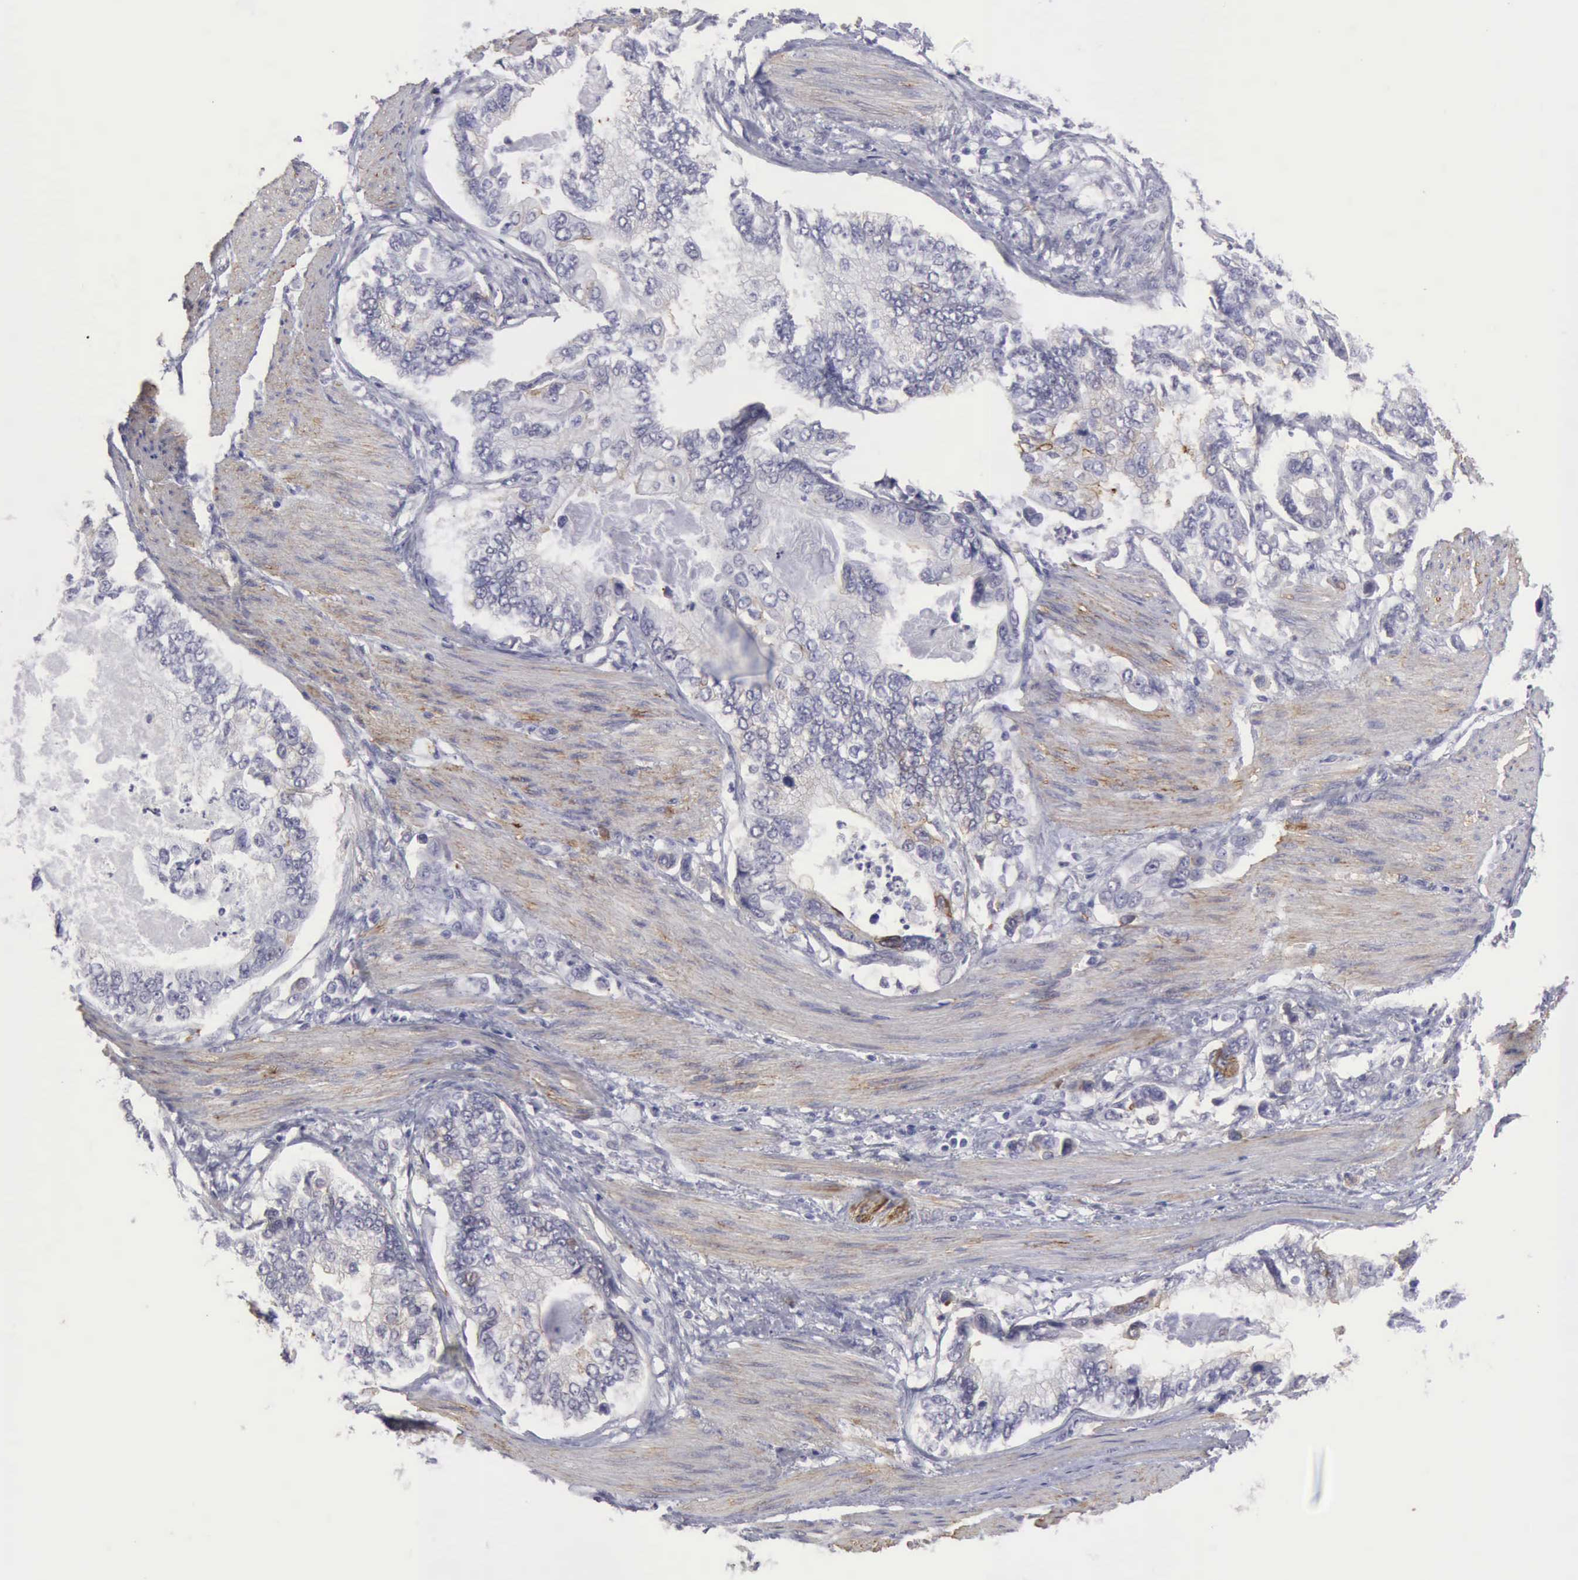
{"staining": {"intensity": "negative", "quantity": "none", "location": "none"}, "tissue": "stomach cancer", "cell_type": "Tumor cells", "image_type": "cancer", "snomed": [{"axis": "morphology", "description": "Adenocarcinoma, NOS"}, {"axis": "topography", "description": "Pancreas"}, {"axis": "topography", "description": "Stomach, upper"}], "caption": "The histopathology image exhibits no significant staining in tumor cells of stomach cancer.", "gene": "TFRC", "patient": {"sex": "male", "age": 77}}